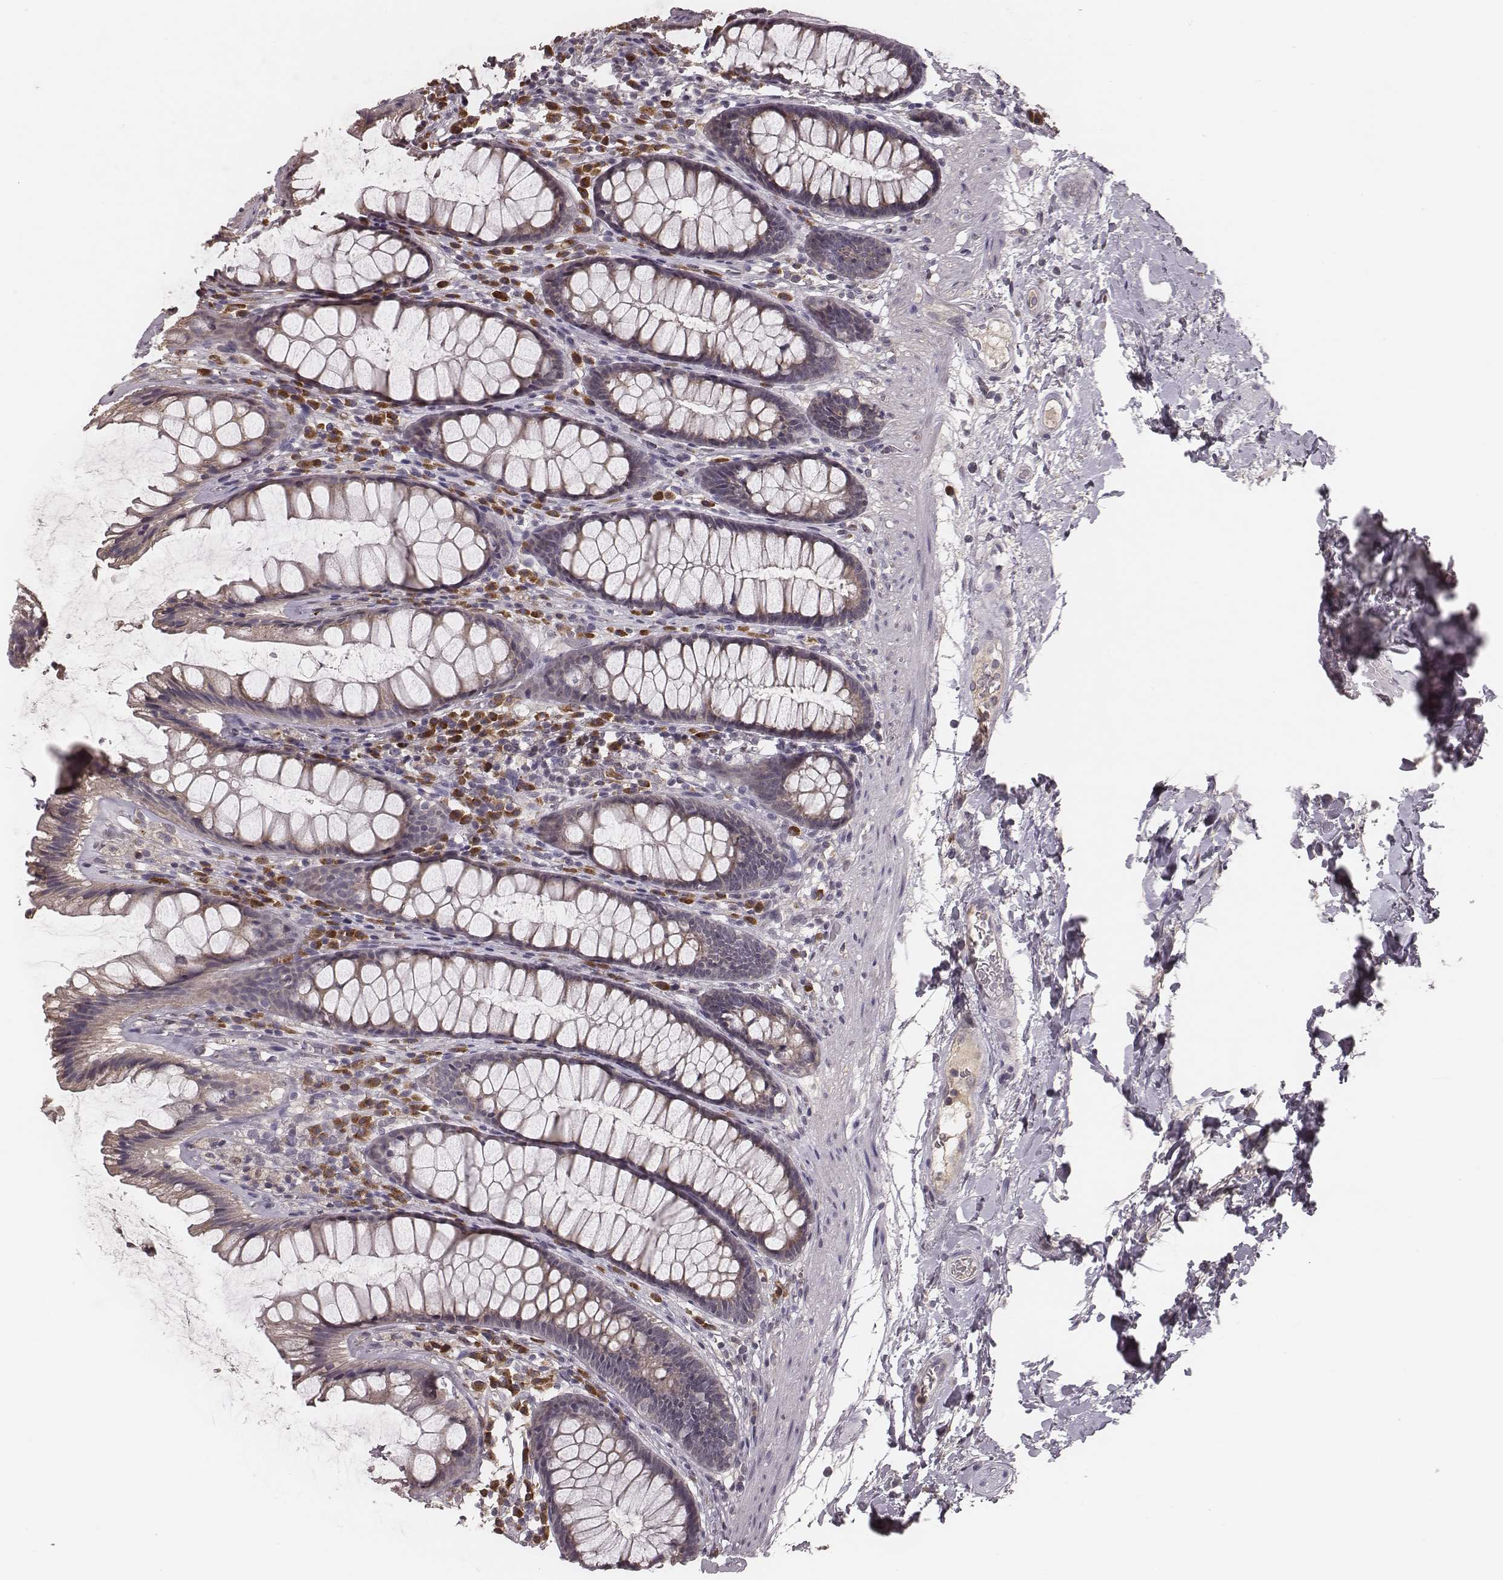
{"staining": {"intensity": "negative", "quantity": "none", "location": "none"}, "tissue": "rectum", "cell_type": "Glandular cells", "image_type": "normal", "snomed": [{"axis": "morphology", "description": "Normal tissue, NOS"}, {"axis": "topography", "description": "Rectum"}], "caption": "This is a histopathology image of immunohistochemistry (IHC) staining of unremarkable rectum, which shows no positivity in glandular cells.", "gene": "P2RX5", "patient": {"sex": "male", "age": 72}}